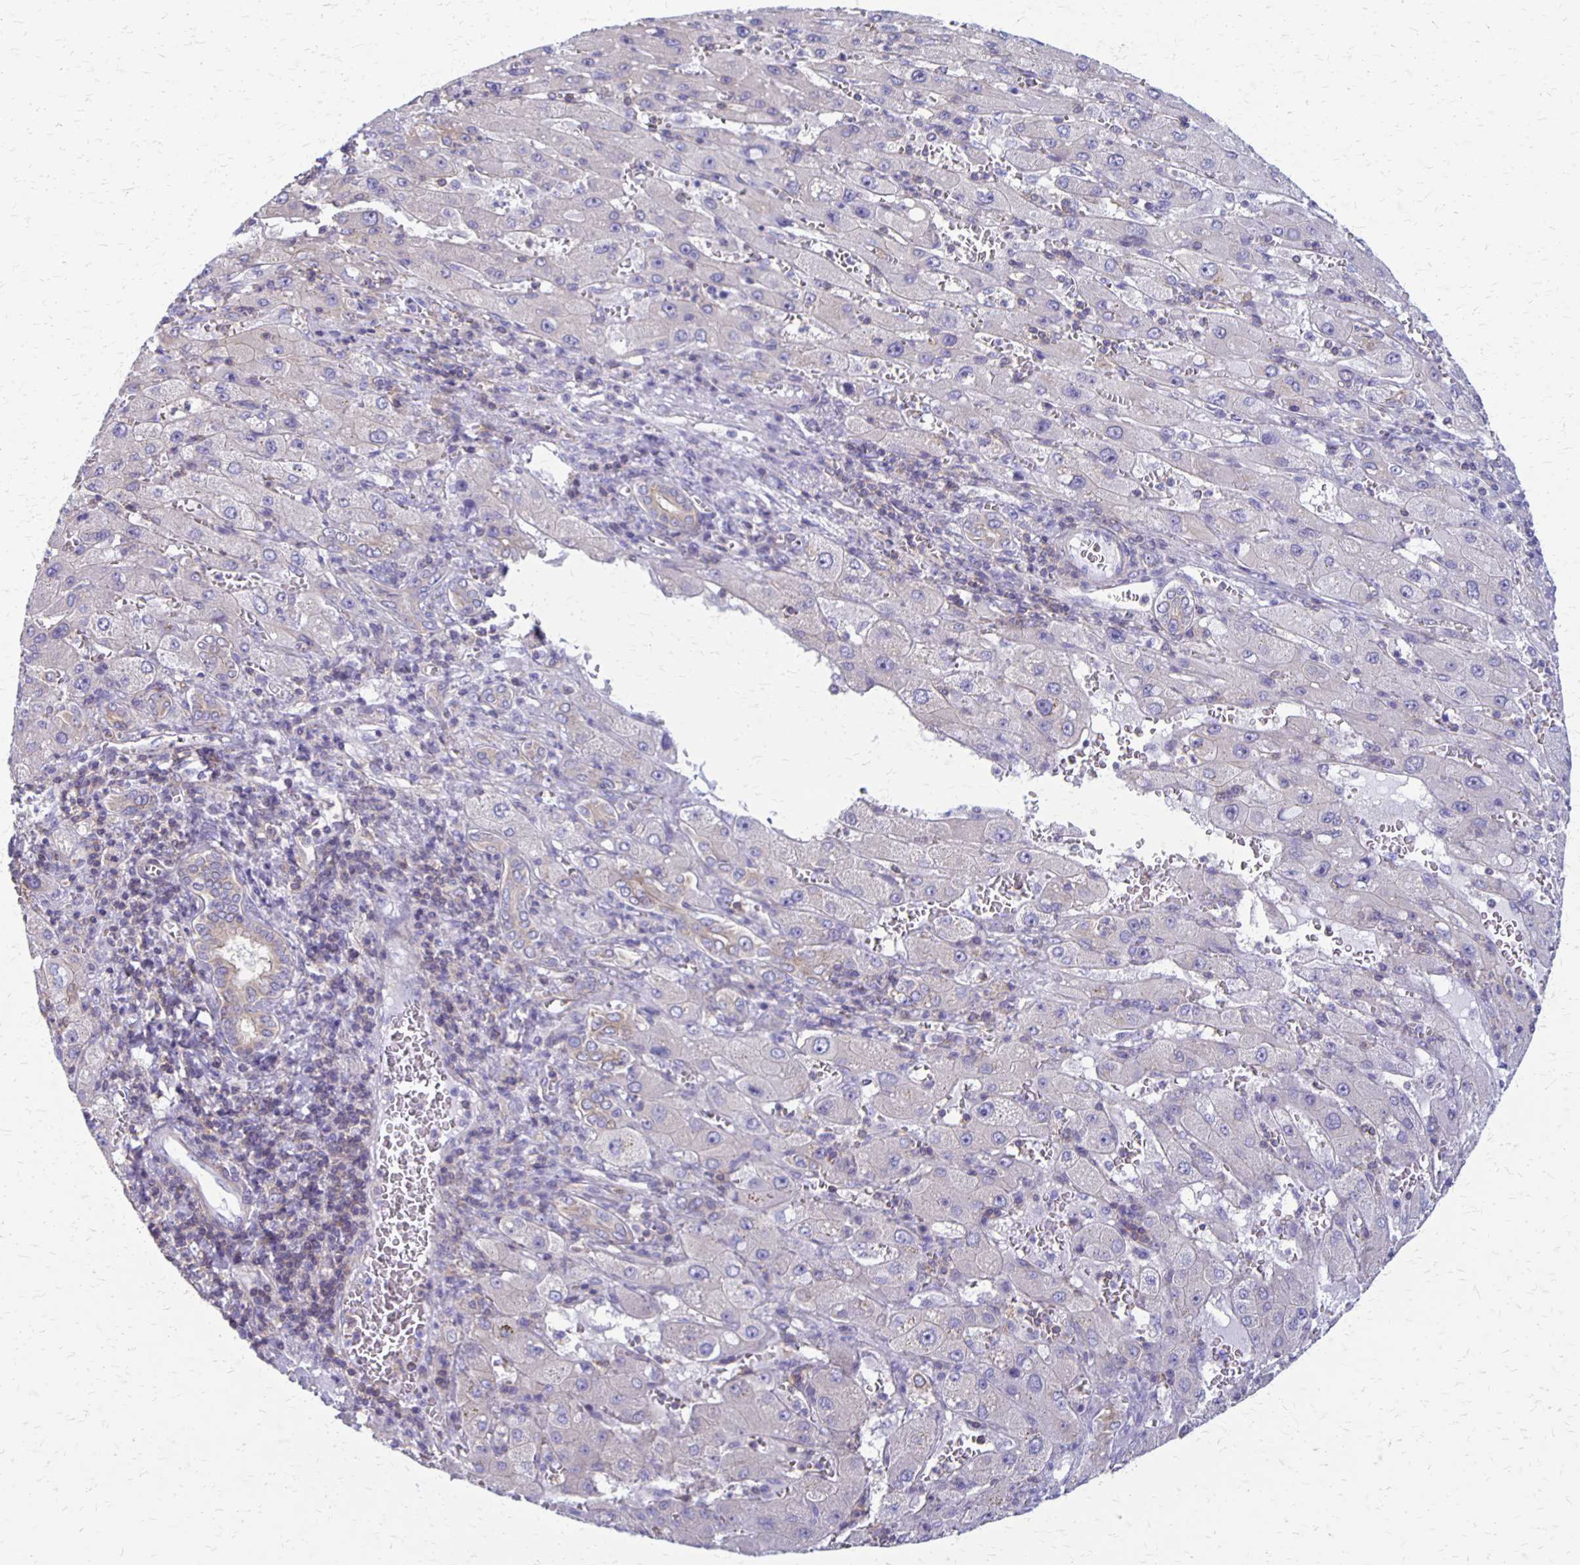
{"staining": {"intensity": "negative", "quantity": "none", "location": "none"}, "tissue": "liver cancer", "cell_type": "Tumor cells", "image_type": "cancer", "snomed": [{"axis": "morphology", "description": "Carcinoma, Hepatocellular, NOS"}, {"axis": "topography", "description": "Liver"}], "caption": "The image exhibits no staining of tumor cells in liver hepatocellular carcinoma.", "gene": "SEPTIN5", "patient": {"sex": "female", "age": 73}}